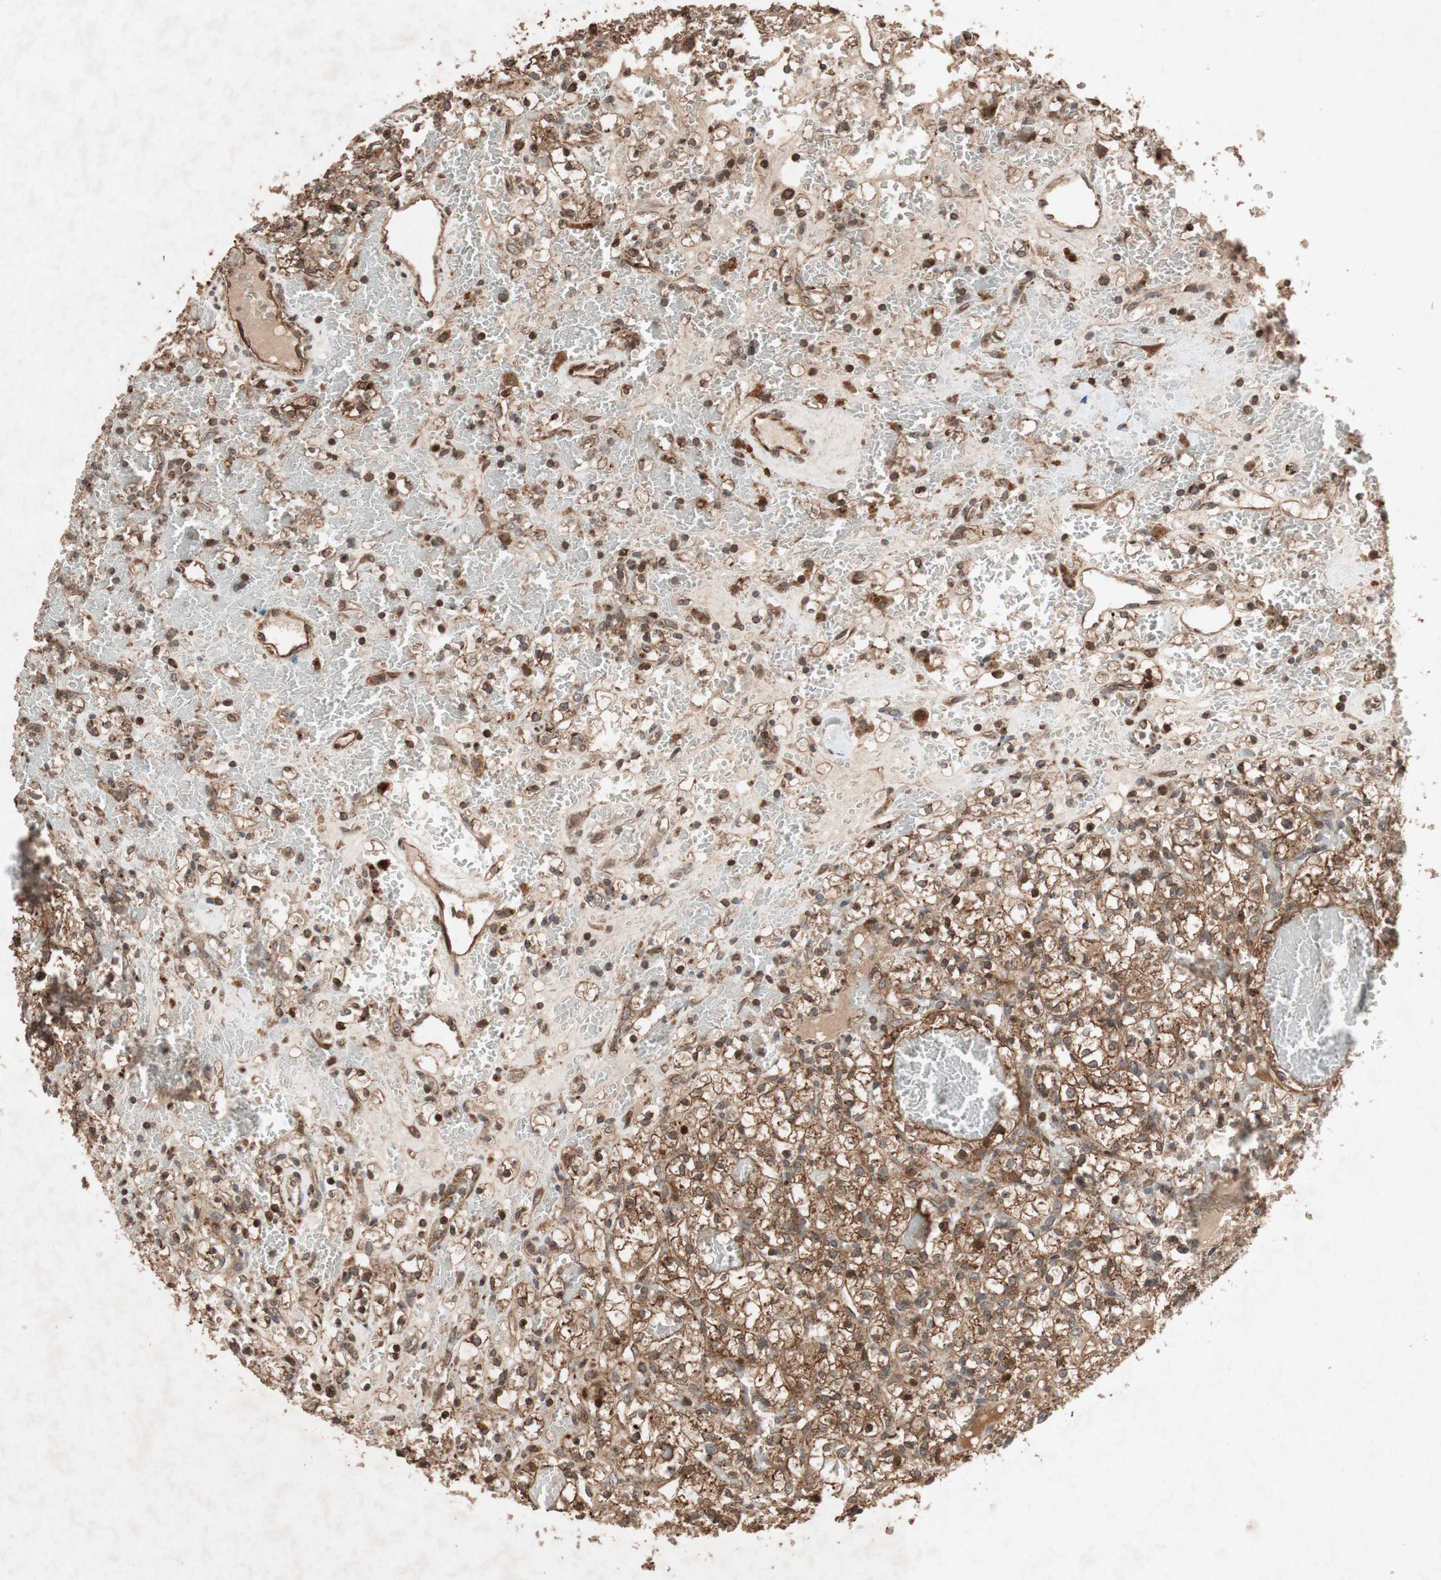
{"staining": {"intensity": "strong", "quantity": ">75%", "location": "cytoplasmic/membranous"}, "tissue": "renal cancer", "cell_type": "Tumor cells", "image_type": "cancer", "snomed": [{"axis": "morphology", "description": "Adenocarcinoma, NOS"}, {"axis": "topography", "description": "Kidney"}], "caption": "Immunohistochemical staining of human adenocarcinoma (renal) reveals strong cytoplasmic/membranous protein staining in approximately >75% of tumor cells.", "gene": "RAB1A", "patient": {"sex": "female", "age": 60}}